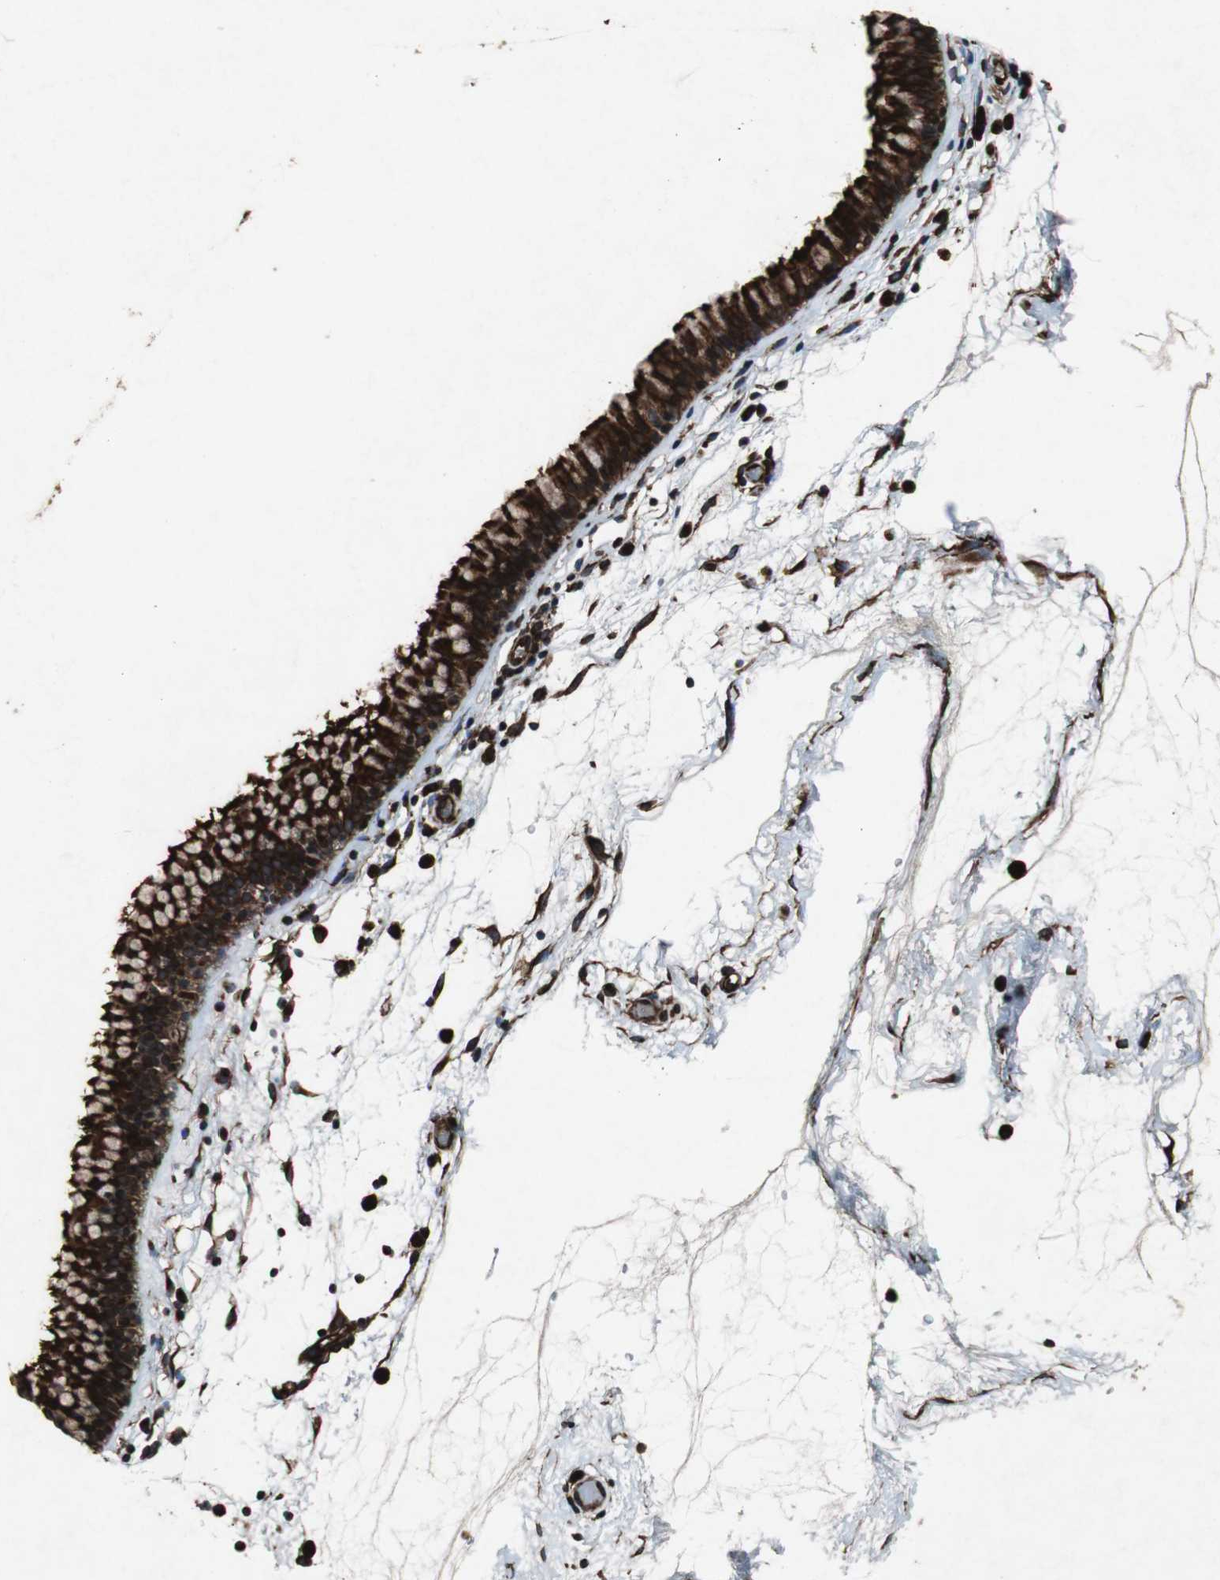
{"staining": {"intensity": "strong", "quantity": ">75%", "location": "cytoplasmic/membranous"}, "tissue": "nasopharynx", "cell_type": "Respiratory epithelial cells", "image_type": "normal", "snomed": [{"axis": "morphology", "description": "Normal tissue, NOS"}, {"axis": "morphology", "description": "Inflammation, NOS"}, {"axis": "topography", "description": "Nasopharynx"}], "caption": "Nasopharynx was stained to show a protein in brown. There is high levels of strong cytoplasmic/membranous staining in approximately >75% of respiratory epithelial cells. The staining was performed using DAB (3,3'-diaminobenzidine), with brown indicating positive protein expression. Nuclei are stained blue with hematoxylin.", "gene": "TUBA4A", "patient": {"sex": "male", "age": 48}}